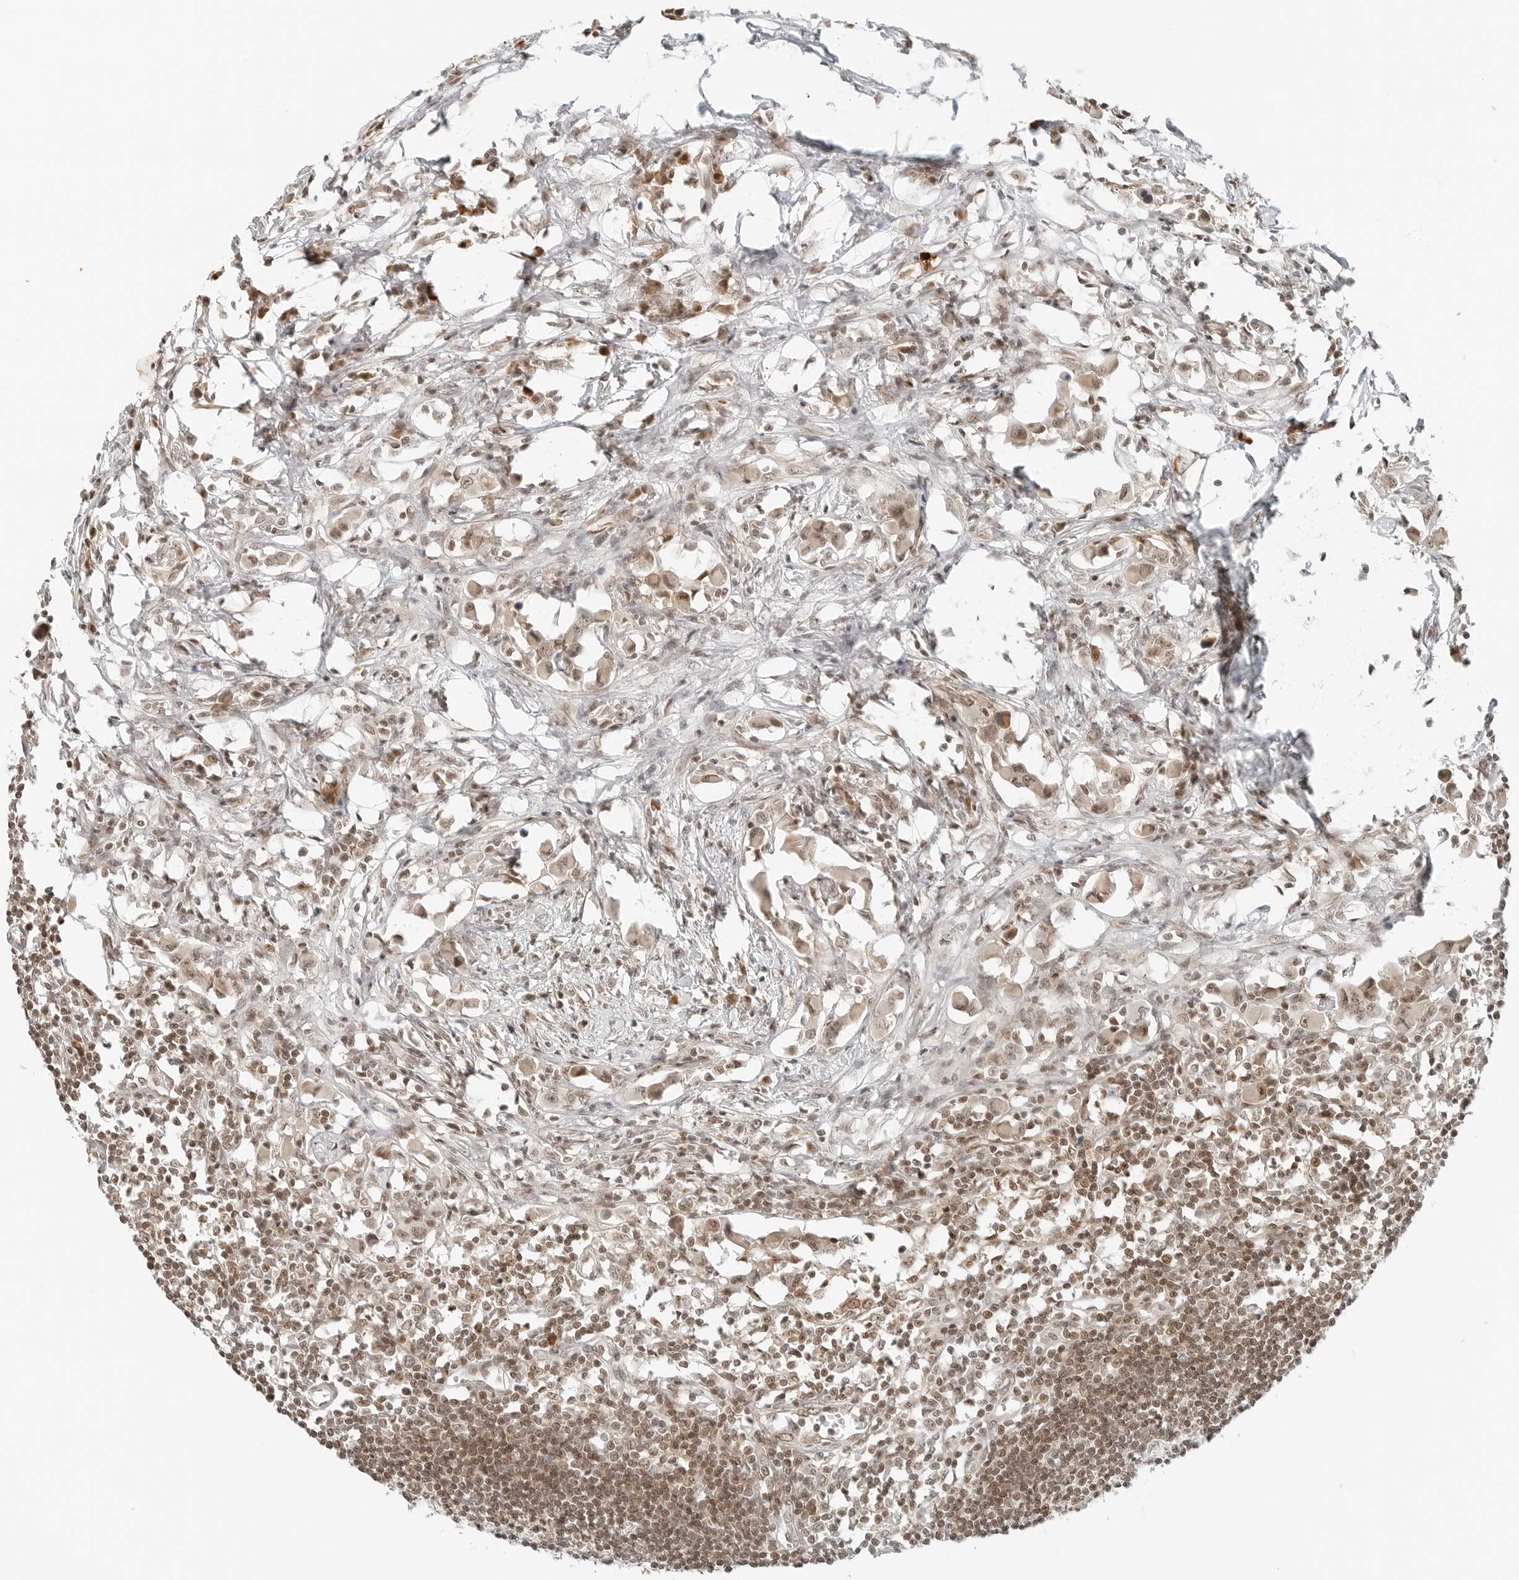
{"staining": {"intensity": "moderate", "quantity": ">75%", "location": "nuclear"}, "tissue": "lymph node", "cell_type": "Germinal center cells", "image_type": "normal", "snomed": [{"axis": "morphology", "description": "Normal tissue, NOS"}, {"axis": "morphology", "description": "Malignant melanoma, Metastatic site"}, {"axis": "topography", "description": "Lymph node"}], "caption": "Protein expression analysis of normal lymph node displays moderate nuclear staining in approximately >75% of germinal center cells.", "gene": "CRTC2", "patient": {"sex": "male", "age": 41}}